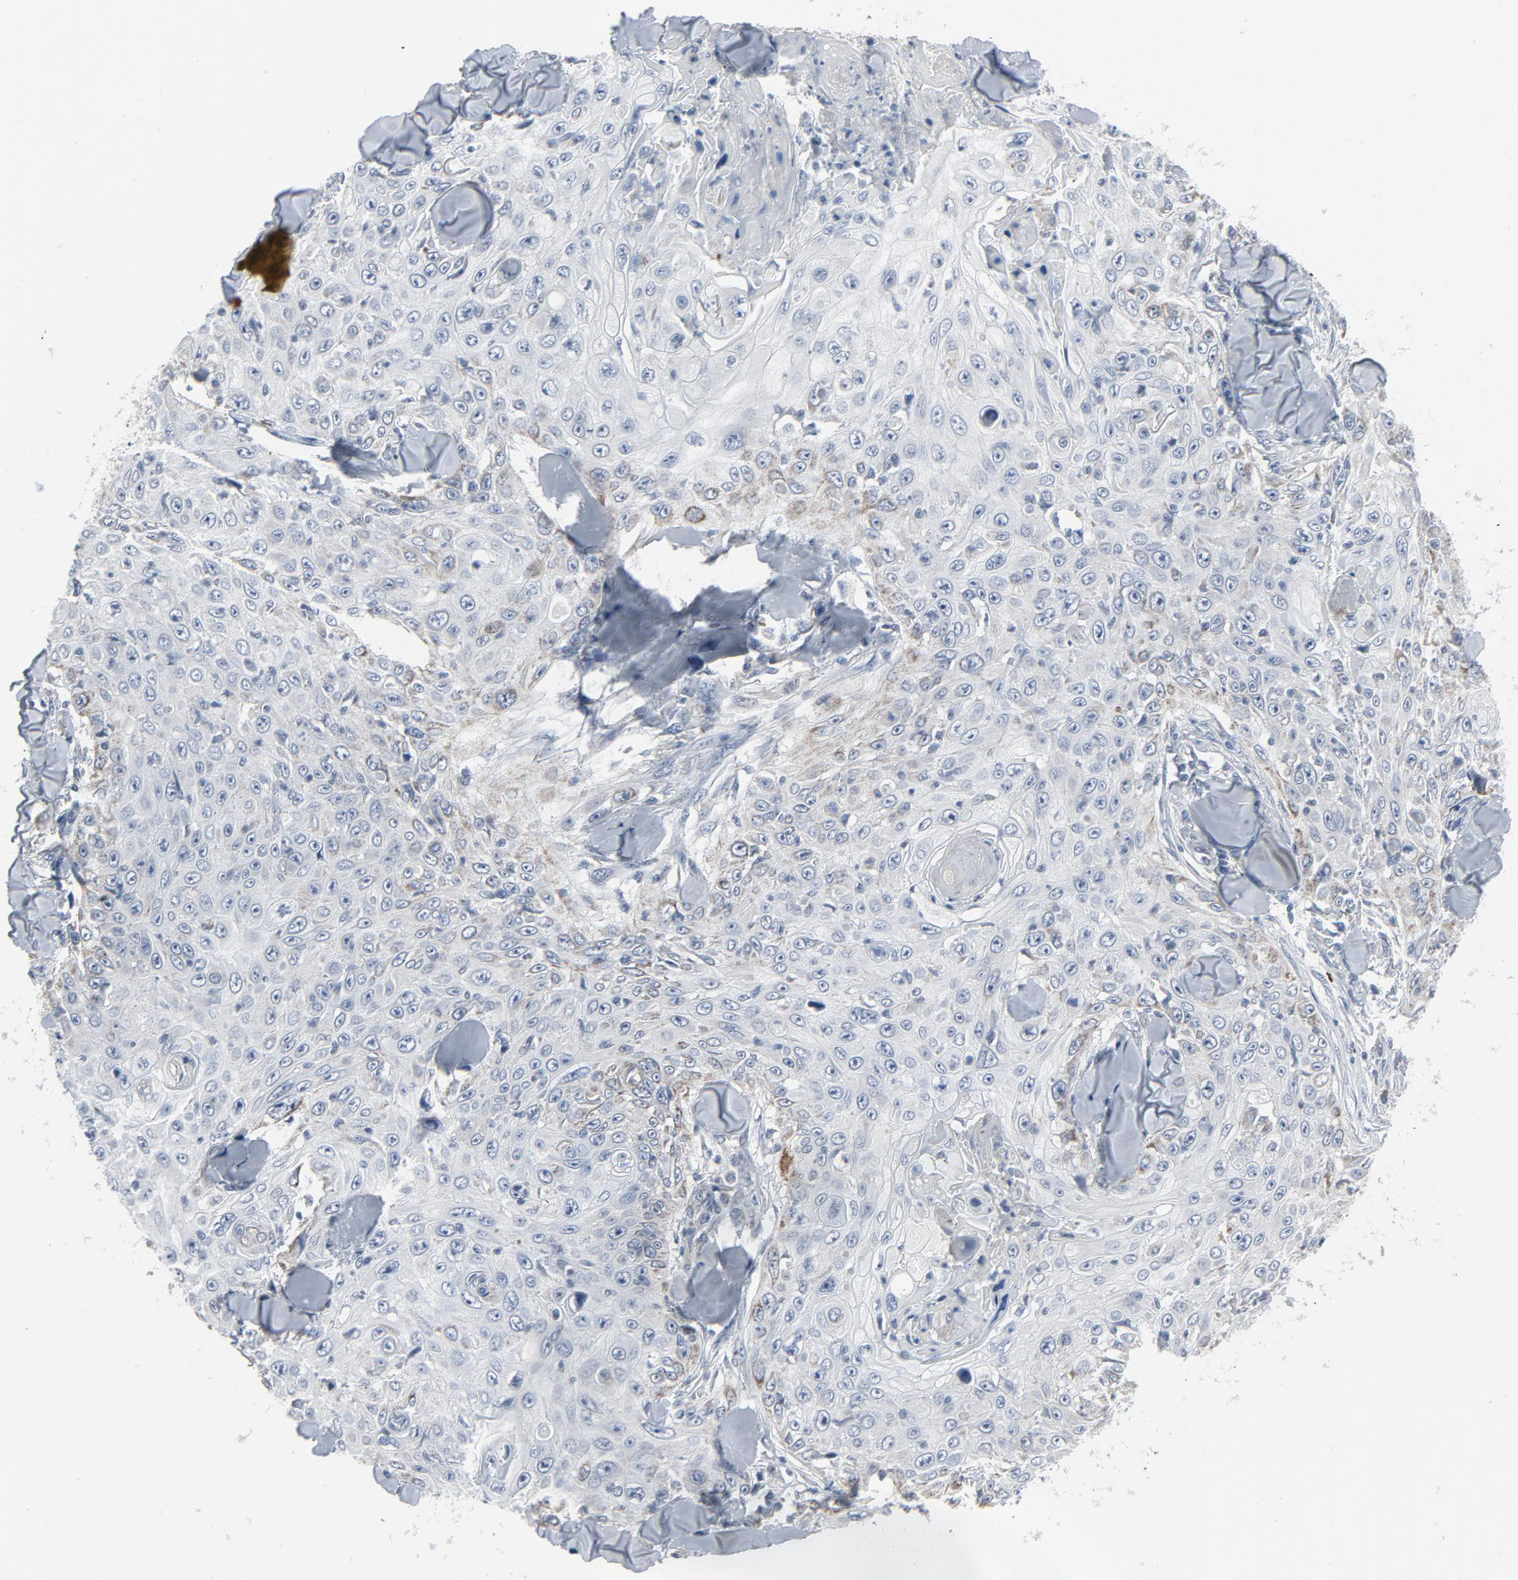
{"staining": {"intensity": "weak", "quantity": "<25%", "location": "cytoplasmic/membranous"}, "tissue": "skin cancer", "cell_type": "Tumor cells", "image_type": "cancer", "snomed": [{"axis": "morphology", "description": "Squamous cell carcinoma, NOS"}, {"axis": "topography", "description": "Skin"}], "caption": "High magnification brightfield microscopy of skin cancer (squamous cell carcinoma) stained with DAB (3,3'-diaminobenzidine) (brown) and counterstained with hematoxylin (blue): tumor cells show no significant positivity.", "gene": "GPX2", "patient": {"sex": "male", "age": 86}}